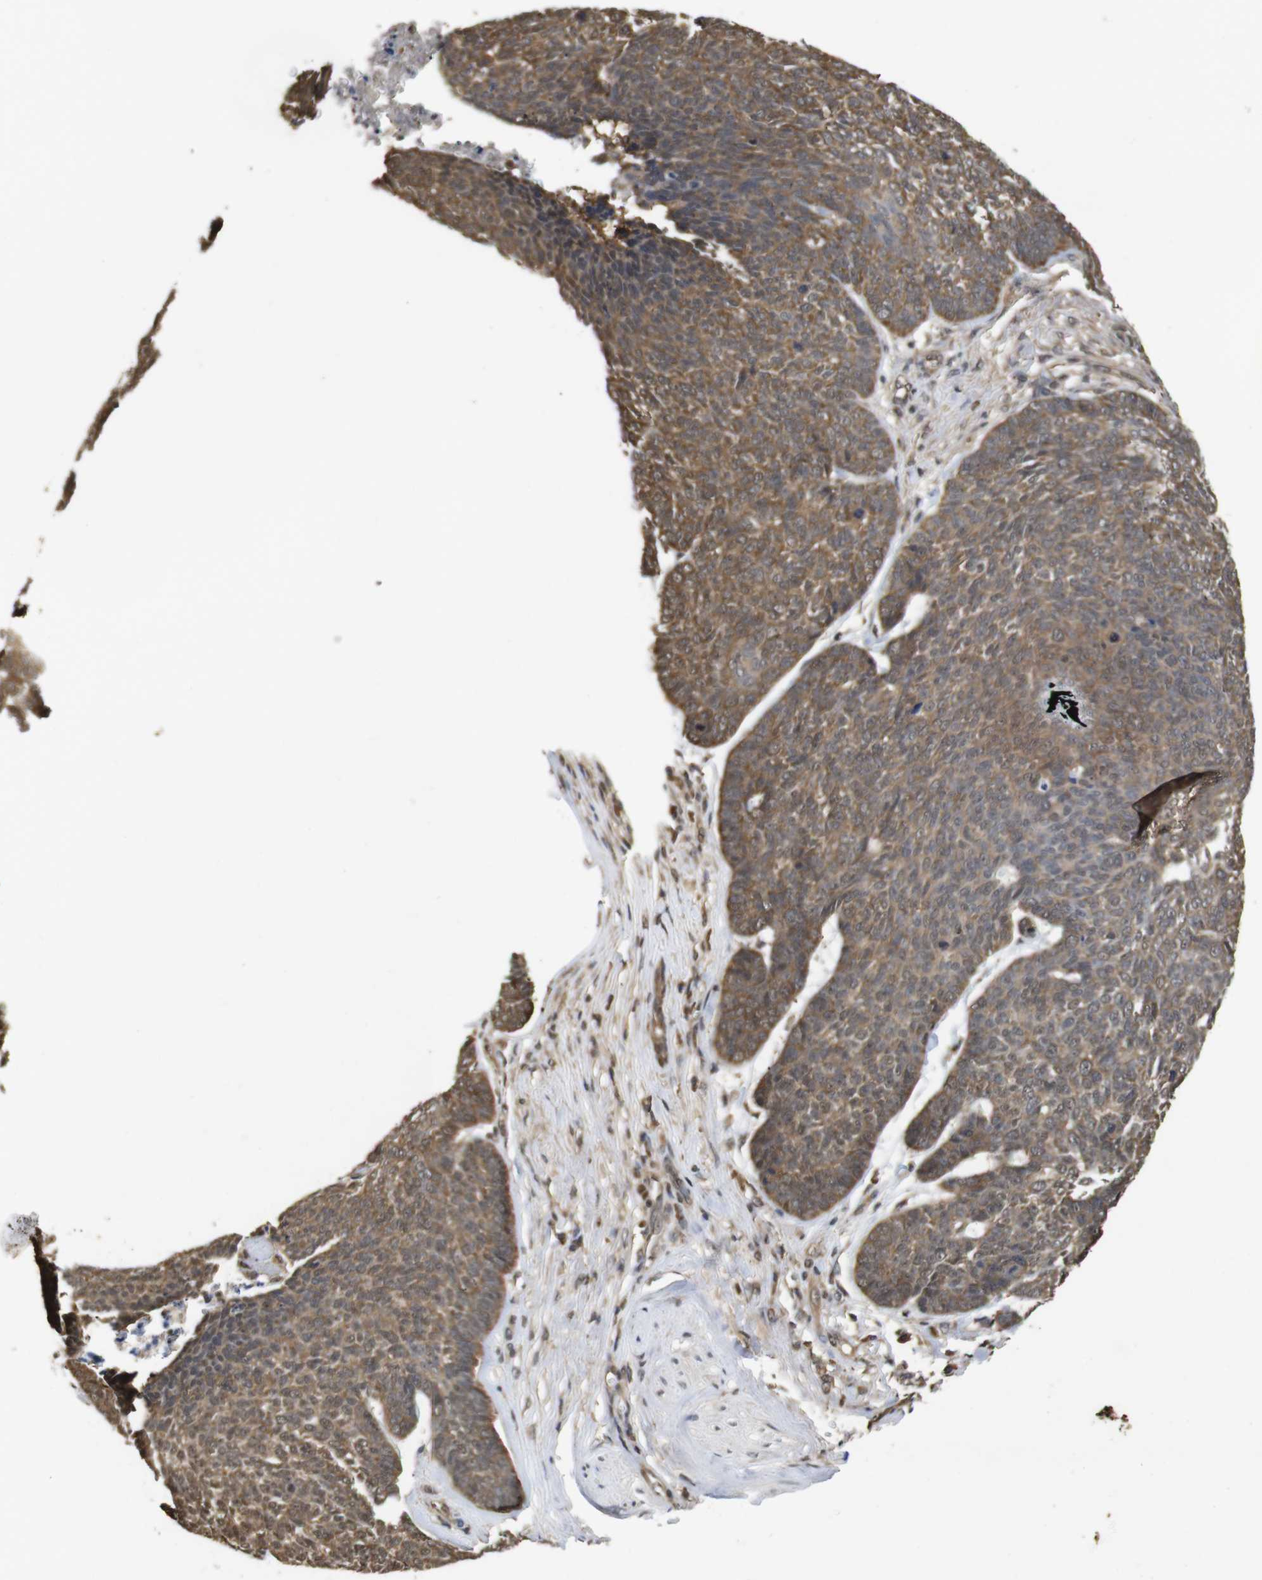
{"staining": {"intensity": "moderate", "quantity": ">75%", "location": "cytoplasmic/membranous"}, "tissue": "skin cancer", "cell_type": "Tumor cells", "image_type": "cancer", "snomed": [{"axis": "morphology", "description": "Basal cell carcinoma"}, {"axis": "topography", "description": "Skin"}], "caption": "Human skin cancer (basal cell carcinoma) stained for a protein (brown) demonstrates moderate cytoplasmic/membranous positive staining in about >75% of tumor cells.", "gene": "SUMO3", "patient": {"sex": "male", "age": 84}}